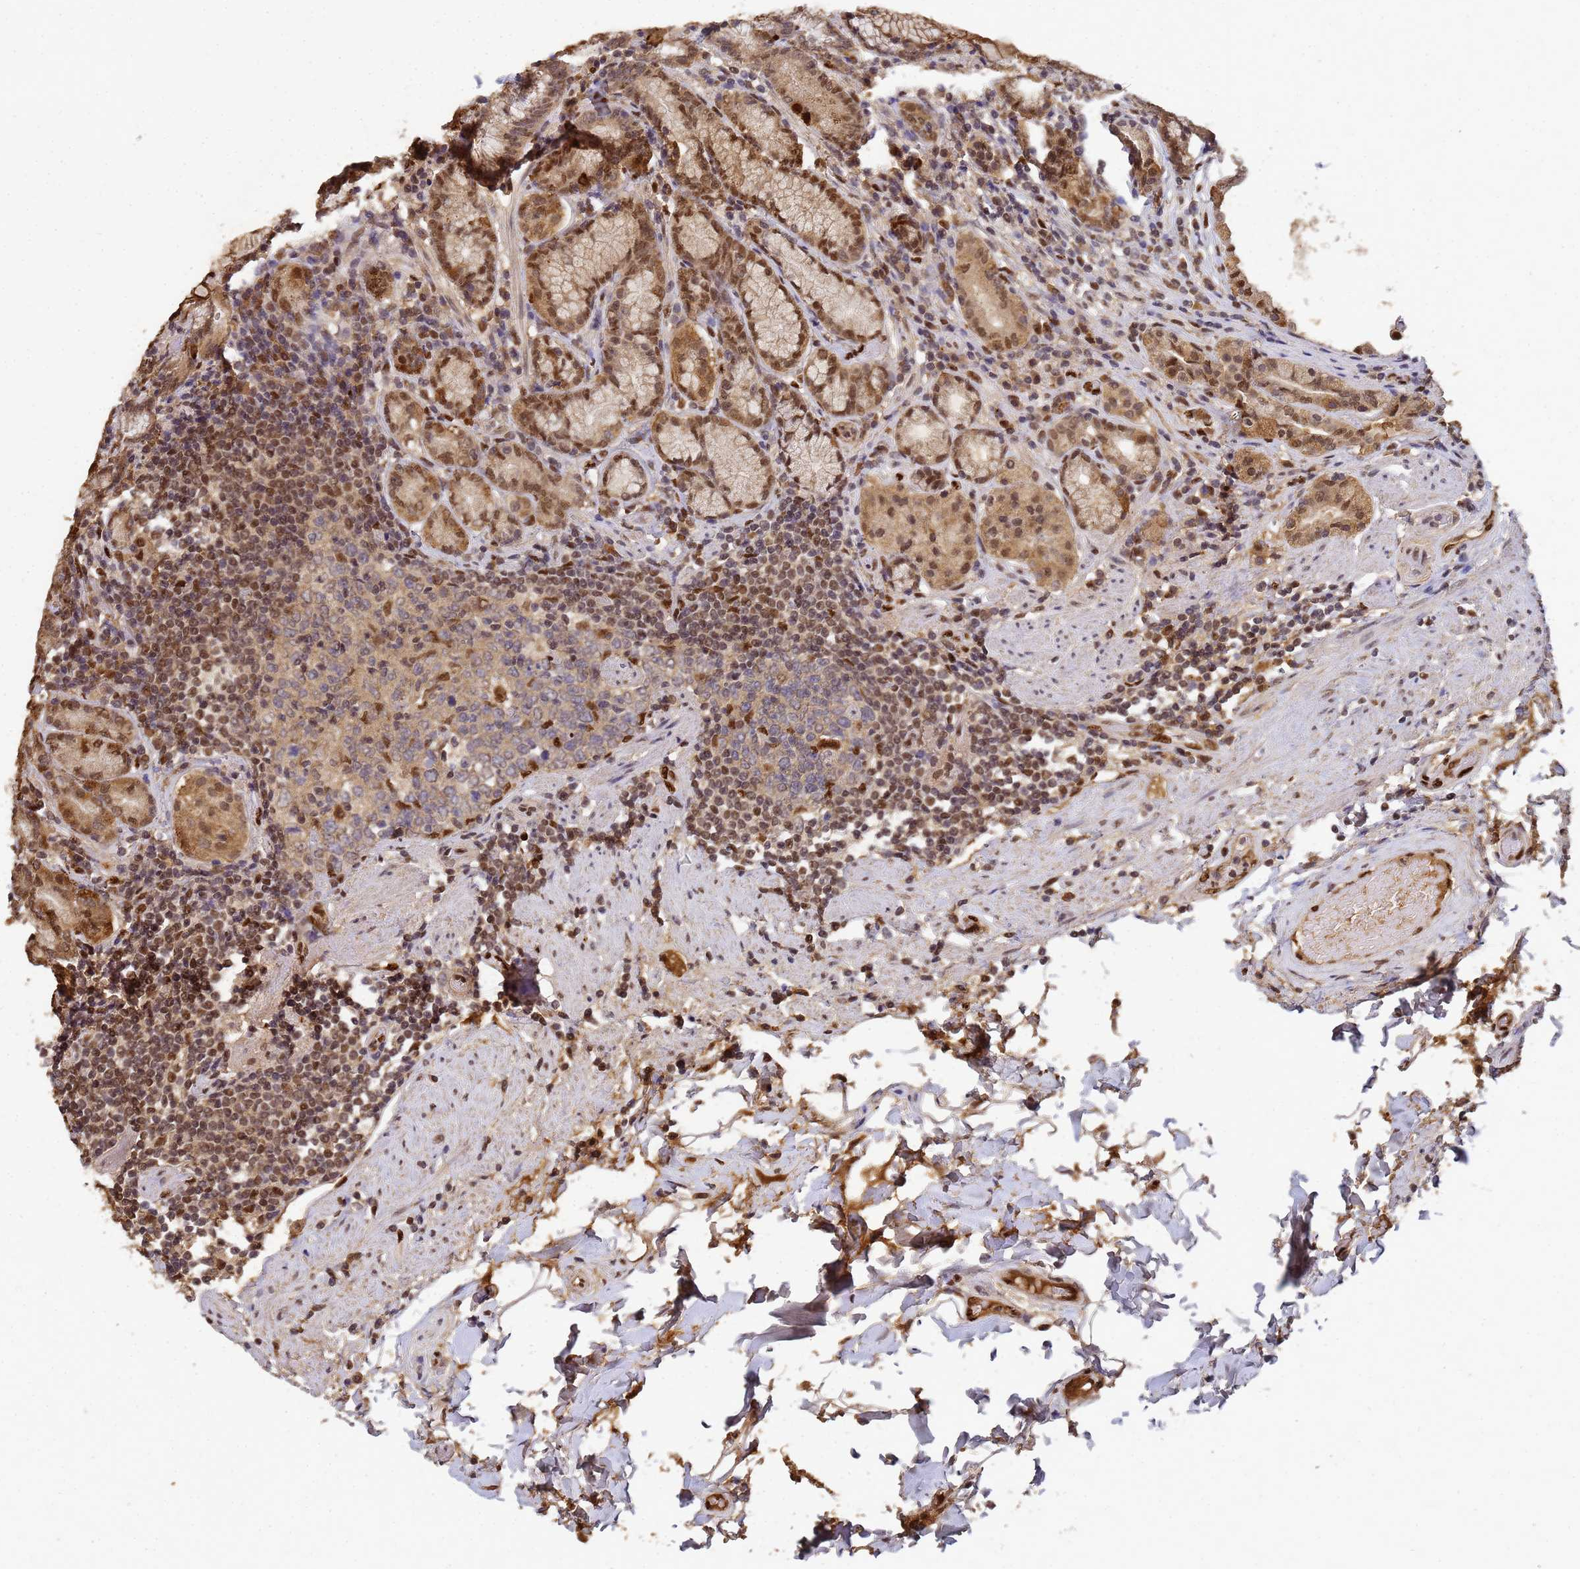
{"staining": {"intensity": "moderate", "quantity": ">75%", "location": "cytoplasmic/membranous,nuclear"}, "tissue": "stomach", "cell_type": "Glandular cells", "image_type": "normal", "snomed": [{"axis": "morphology", "description": "Normal tissue, NOS"}, {"axis": "topography", "description": "Stomach, upper"}, {"axis": "topography", "description": "Stomach, lower"}], "caption": "Brown immunohistochemical staining in benign human stomach shows moderate cytoplasmic/membranous,nuclear staining in approximately >75% of glandular cells. Using DAB (brown) and hematoxylin (blue) stains, captured at high magnification using brightfield microscopy.", "gene": "SECISBP2", "patient": {"sex": "female", "age": 76}}